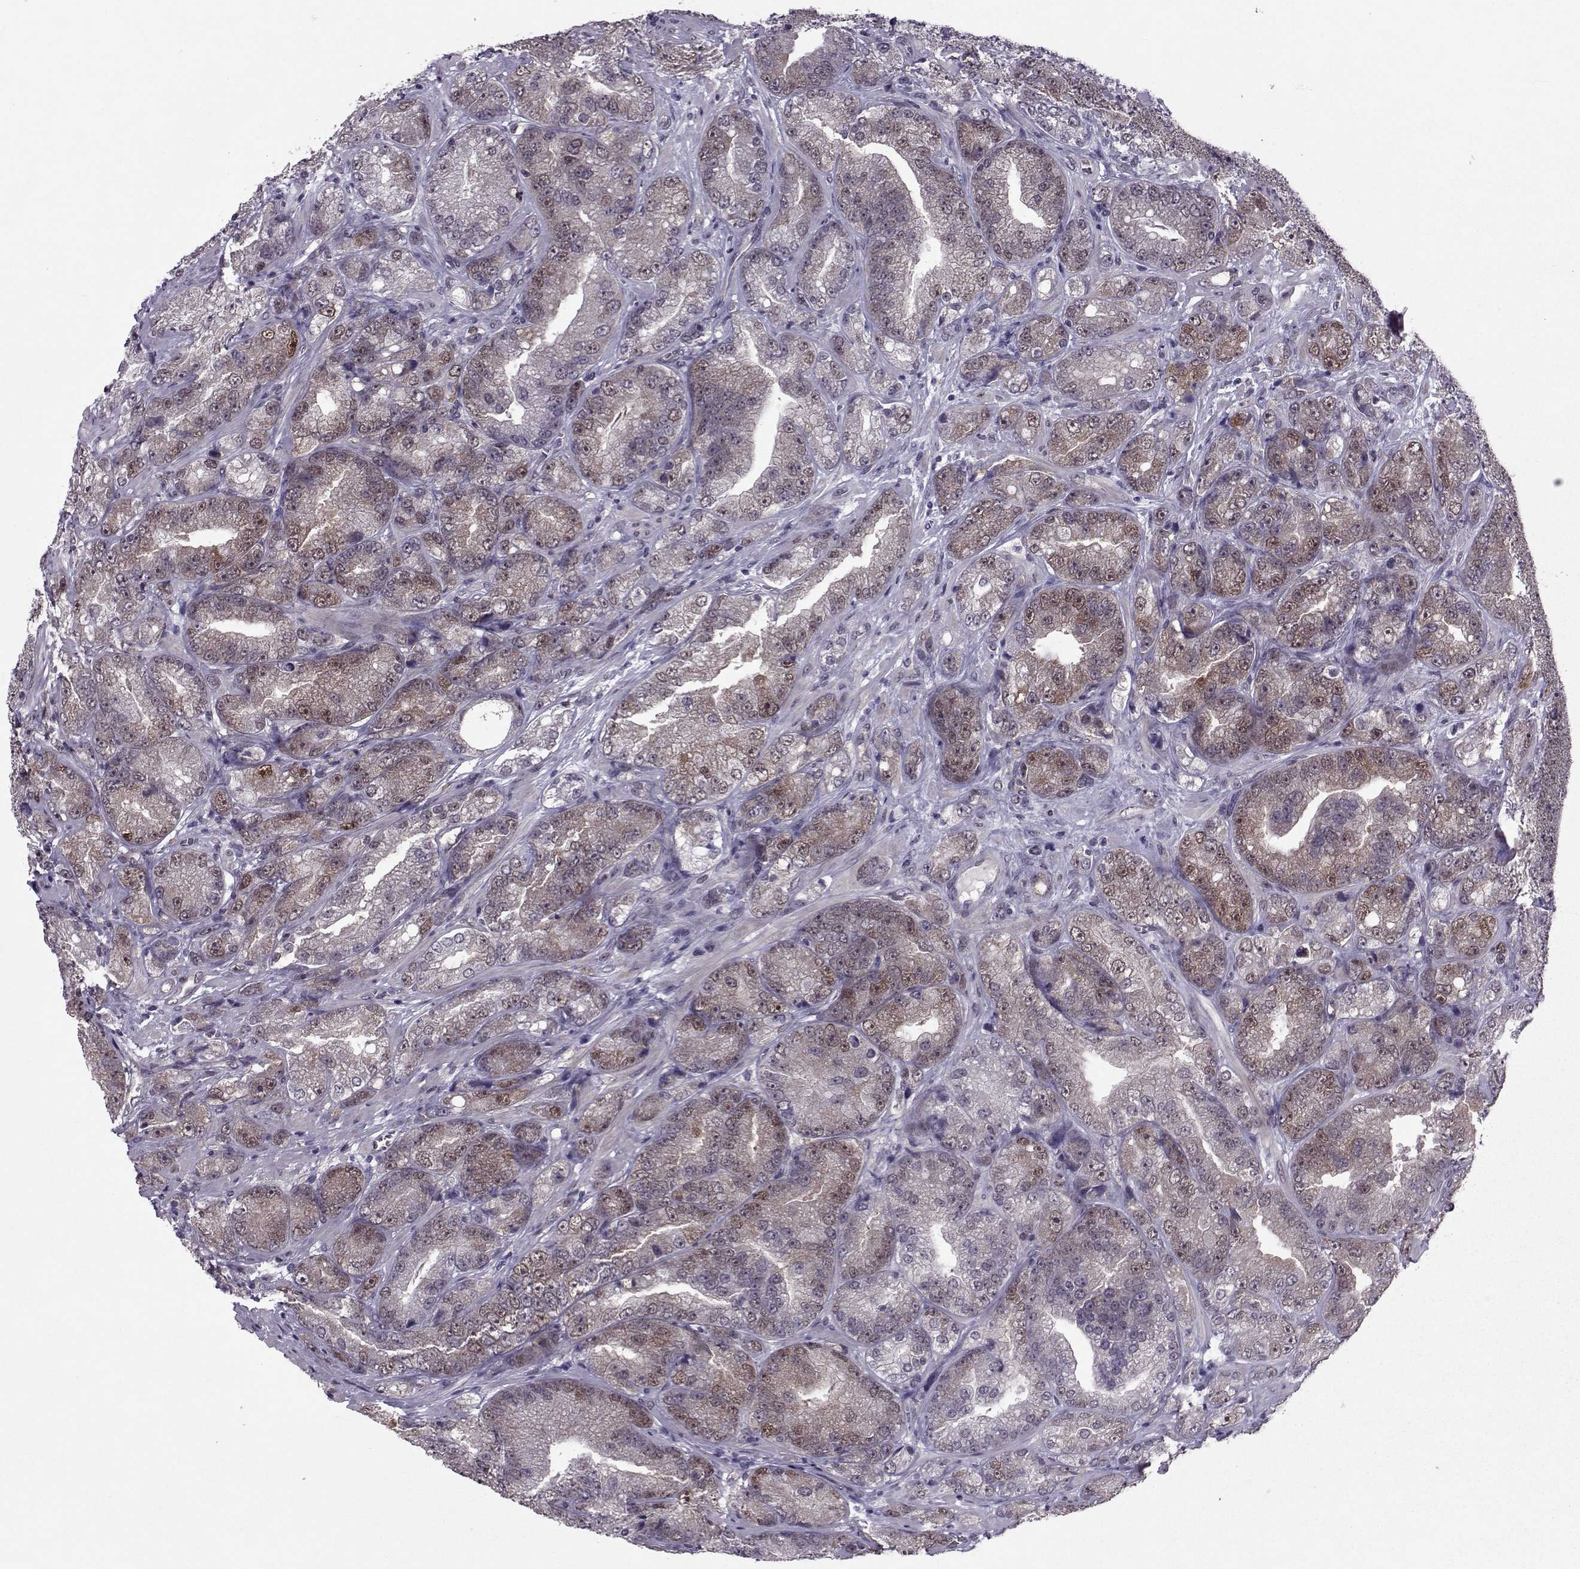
{"staining": {"intensity": "weak", "quantity": "25%-75%", "location": "cytoplasmic/membranous"}, "tissue": "prostate cancer", "cell_type": "Tumor cells", "image_type": "cancer", "snomed": [{"axis": "morphology", "description": "Adenocarcinoma, NOS"}, {"axis": "topography", "description": "Prostate"}], "caption": "Tumor cells exhibit weak cytoplasmic/membranous expression in about 25%-75% of cells in prostate adenocarcinoma. (DAB (3,3'-diaminobenzidine) = brown stain, brightfield microscopy at high magnification).", "gene": "CDK4", "patient": {"sex": "male", "age": 63}}